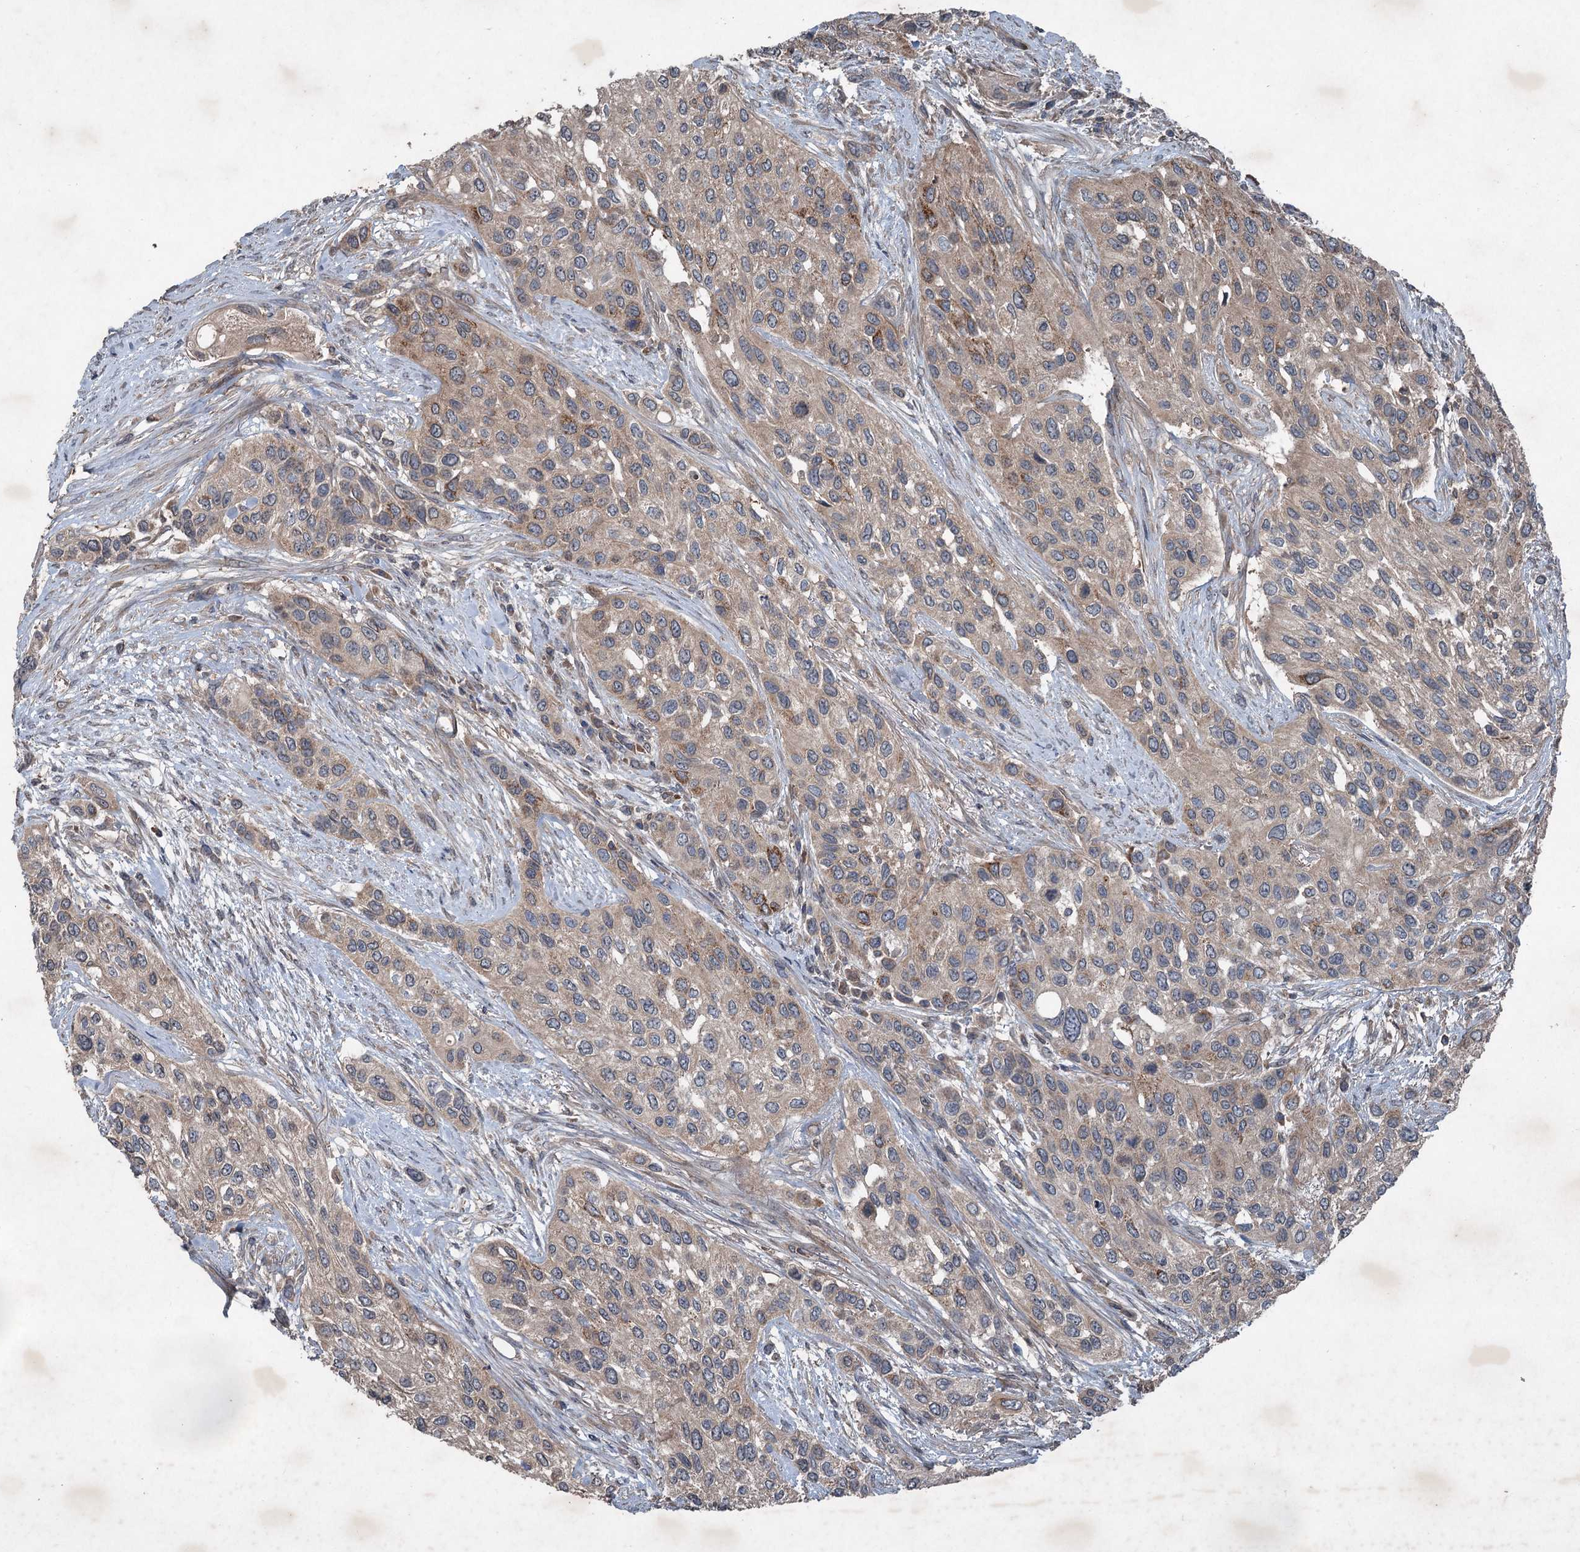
{"staining": {"intensity": "moderate", "quantity": "<25%", "location": "cytoplasmic/membranous"}, "tissue": "urothelial cancer", "cell_type": "Tumor cells", "image_type": "cancer", "snomed": [{"axis": "morphology", "description": "Normal tissue, NOS"}, {"axis": "morphology", "description": "Urothelial carcinoma, High grade"}, {"axis": "topography", "description": "Vascular tissue"}, {"axis": "topography", "description": "Urinary bladder"}], "caption": "A low amount of moderate cytoplasmic/membranous expression is seen in approximately <25% of tumor cells in high-grade urothelial carcinoma tissue.", "gene": "ALAS1", "patient": {"sex": "female", "age": 56}}